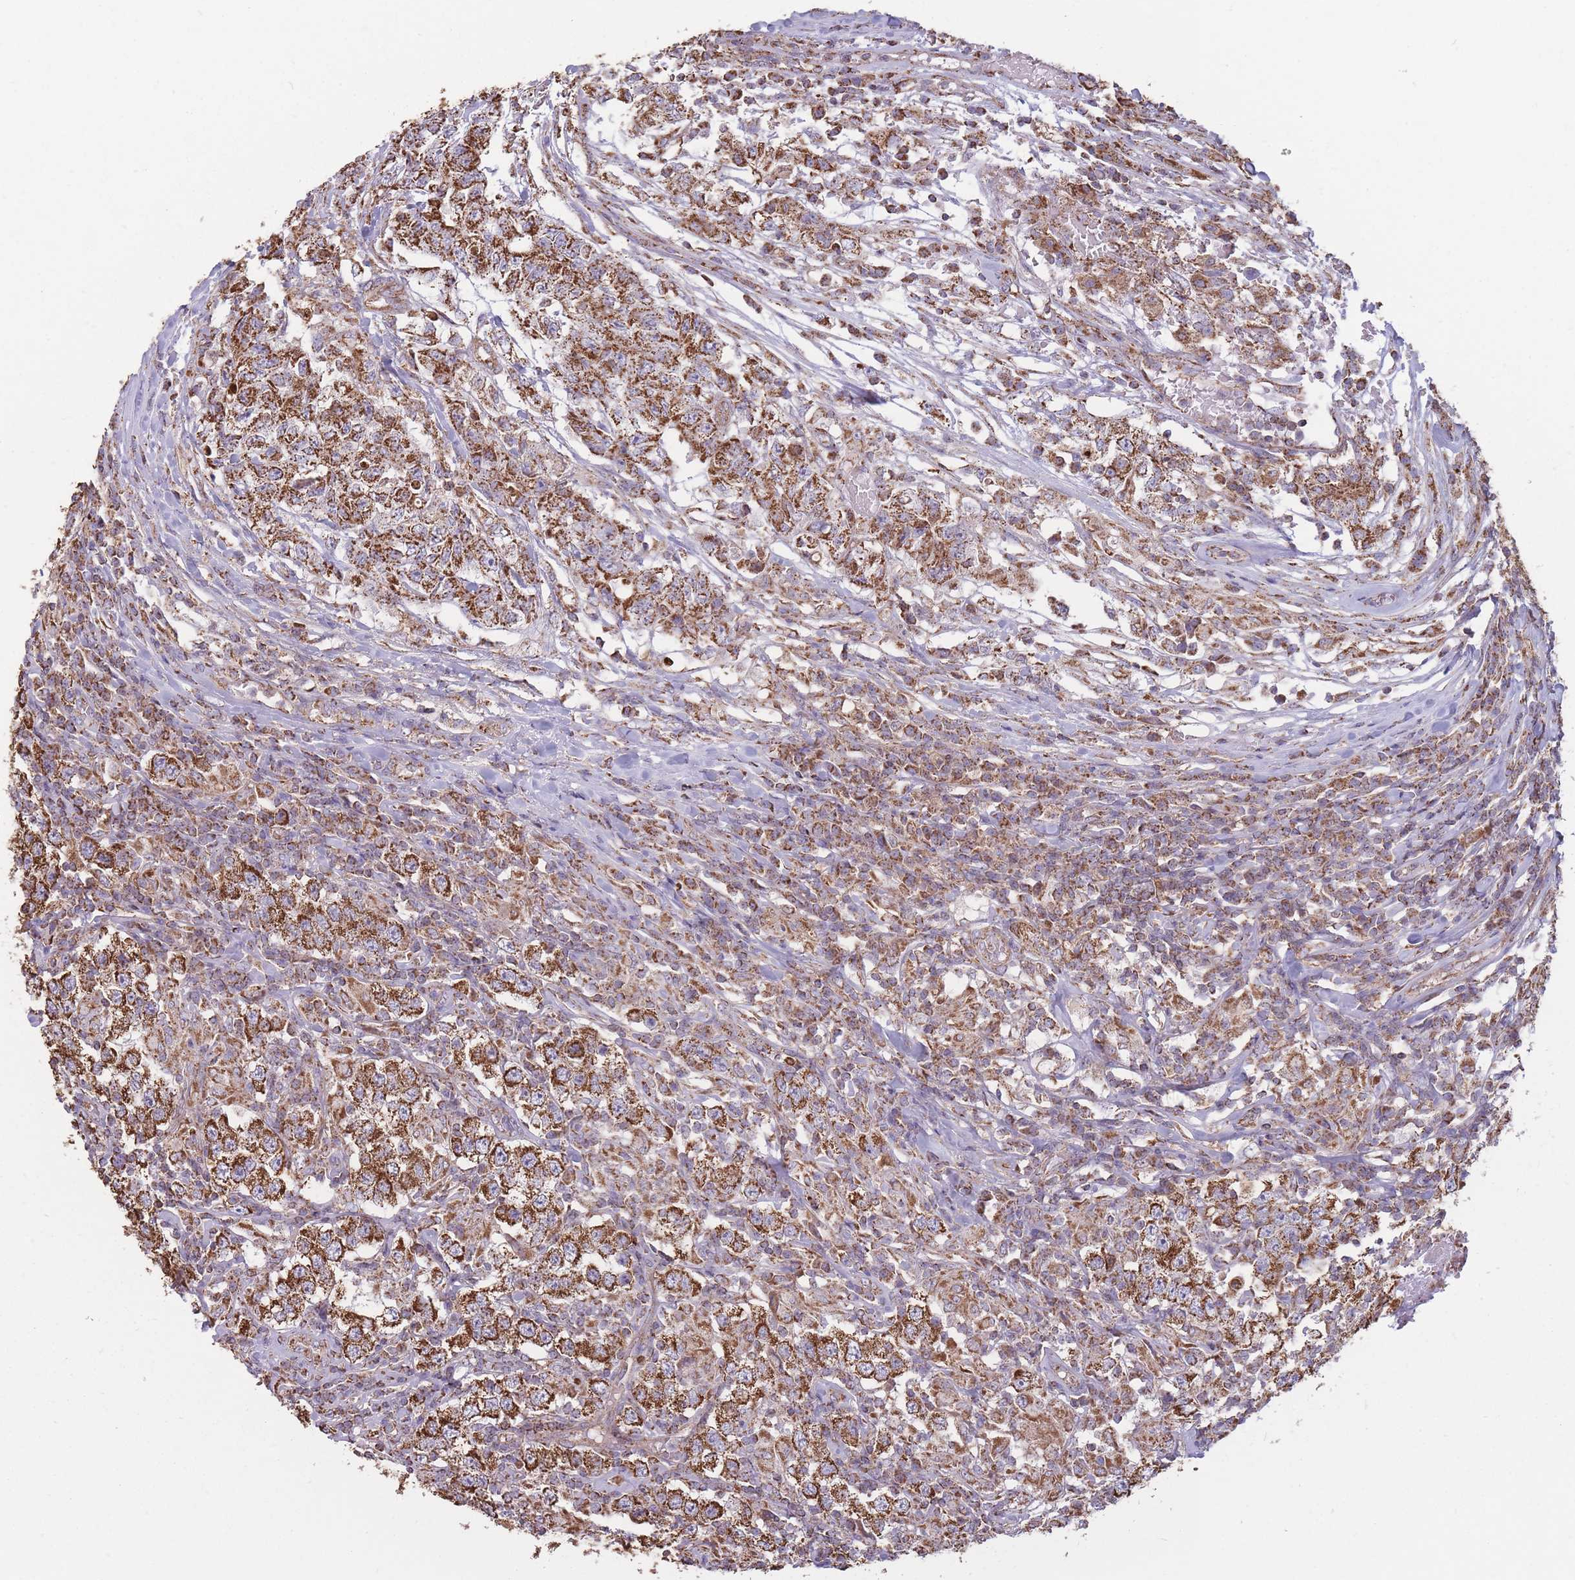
{"staining": {"intensity": "strong", "quantity": ">75%", "location": "cytoplasmic/membranous"}, "tissue": "testis cancer", "cell_type": "Tumor cells", "image_type": "cancer", "snomed": [{"axis": "morphology", "description": "Seminoma, NOS"}, {"axis": "morphology", "description": "Carcinoma, Embryonal, NOS"}, {"axis": "topography", "description": "Testis"}], "caption": "A photomicrograph of human testis seminoma stained for a protein displays strong cytoplasmic/membranous brown staining in tumor cells. Immunohistochemistry (ihc) stains the protein of interest in brown and the nuclei are stained blue.", "gene": "KIF16B", "patient": {"sex": "male", "age": 41}}